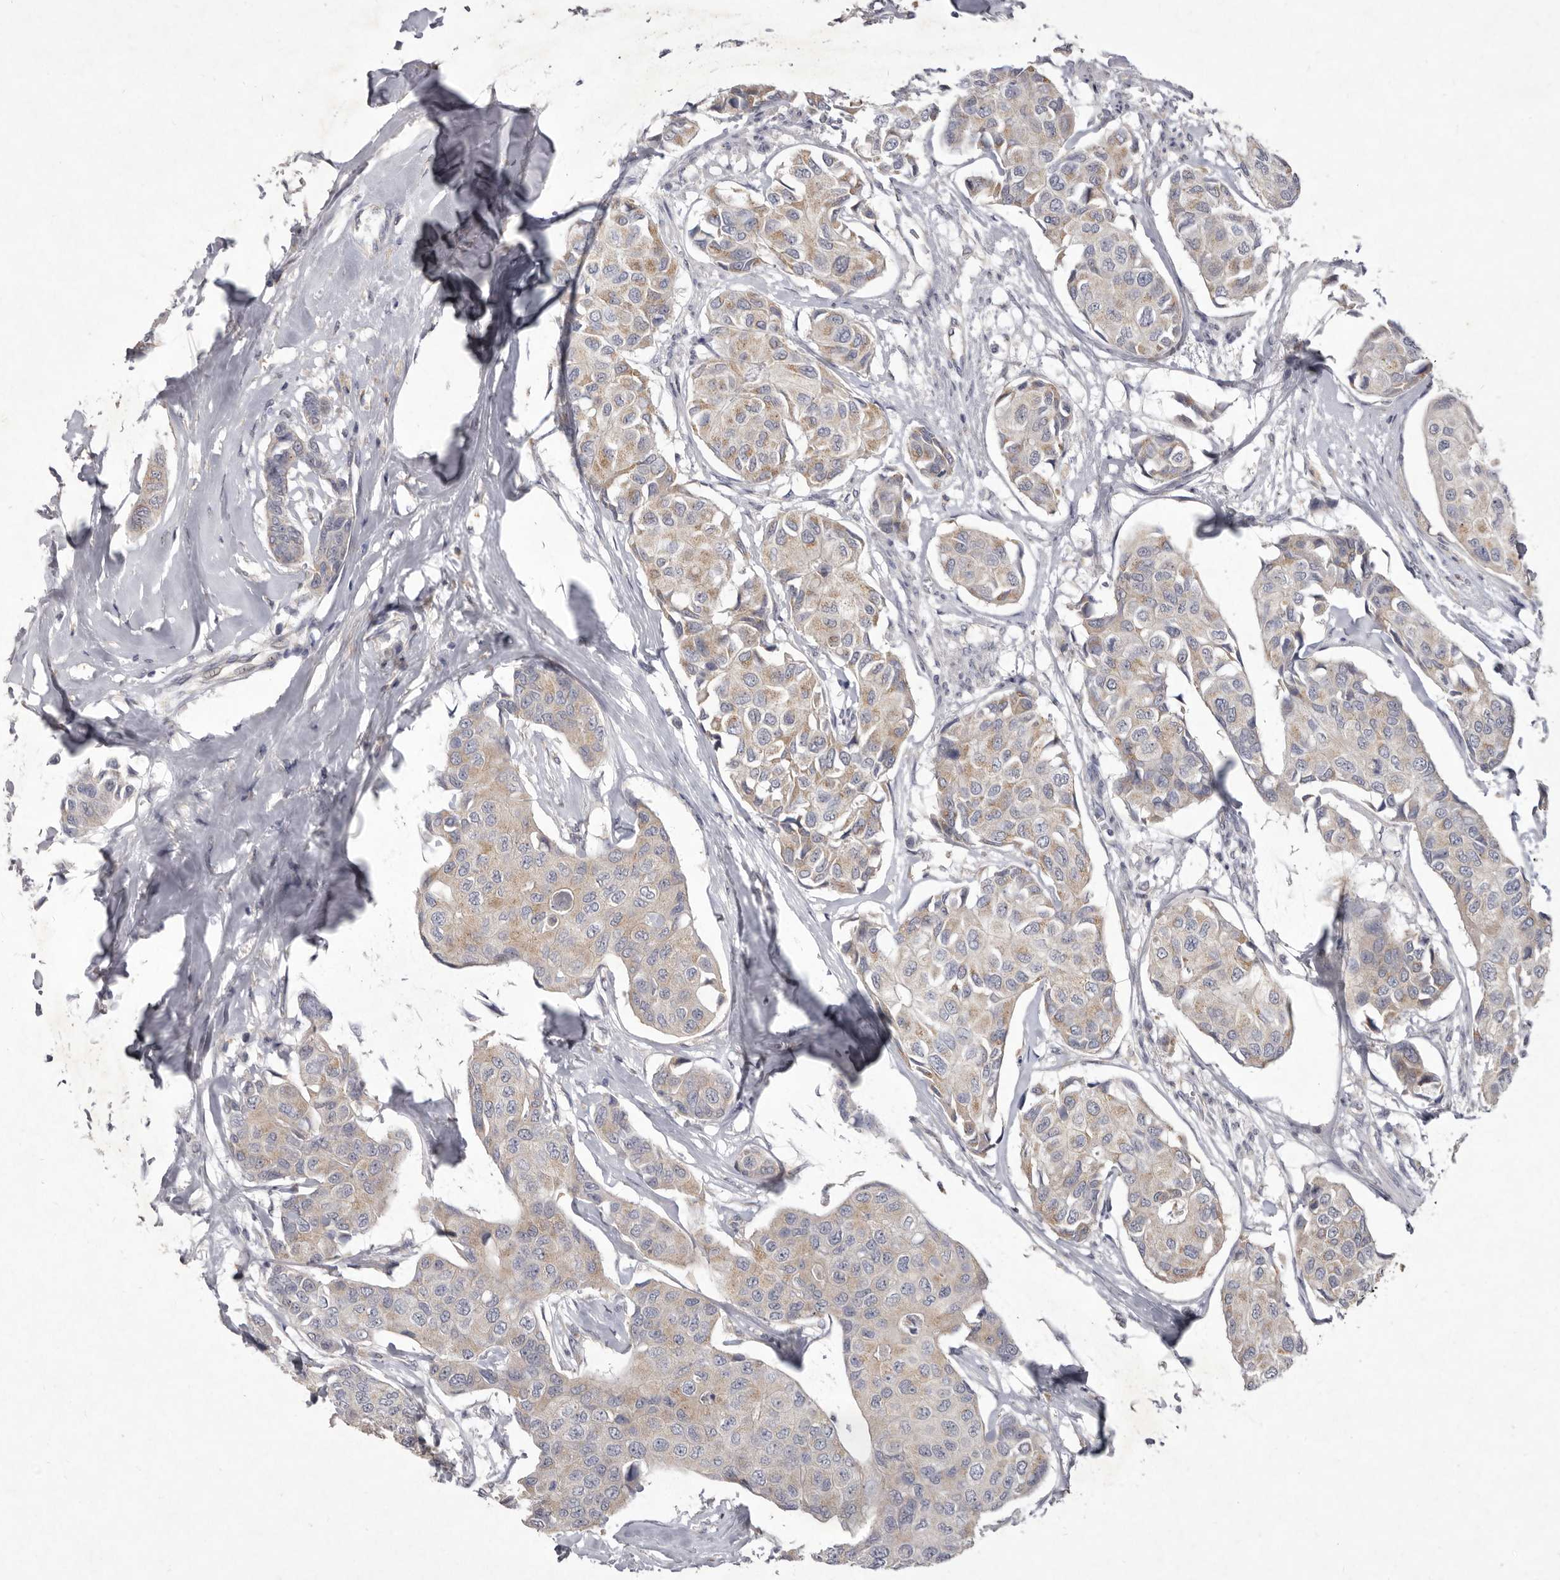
{"staining": {"intensity": "weak", "quantity": ">75%", "location": "cytoplasmic/membranous"}, "tissue": "breast cancer", "cell_type": "Tumor cells", "image_type": "cancer", "snomed": [{"axis": "morphology", "description": "Duct carcinoma"}, {"axis": "topography", "description": "Breast"}], "caption": "This micrograph exhibits IHC staining of human breast cancer, with low weak cytoplasmic/membranous expression in approximately >75% of tumor cells.", "gene": "P2RX6", "patient": {"sex": "female", "age": 80}}